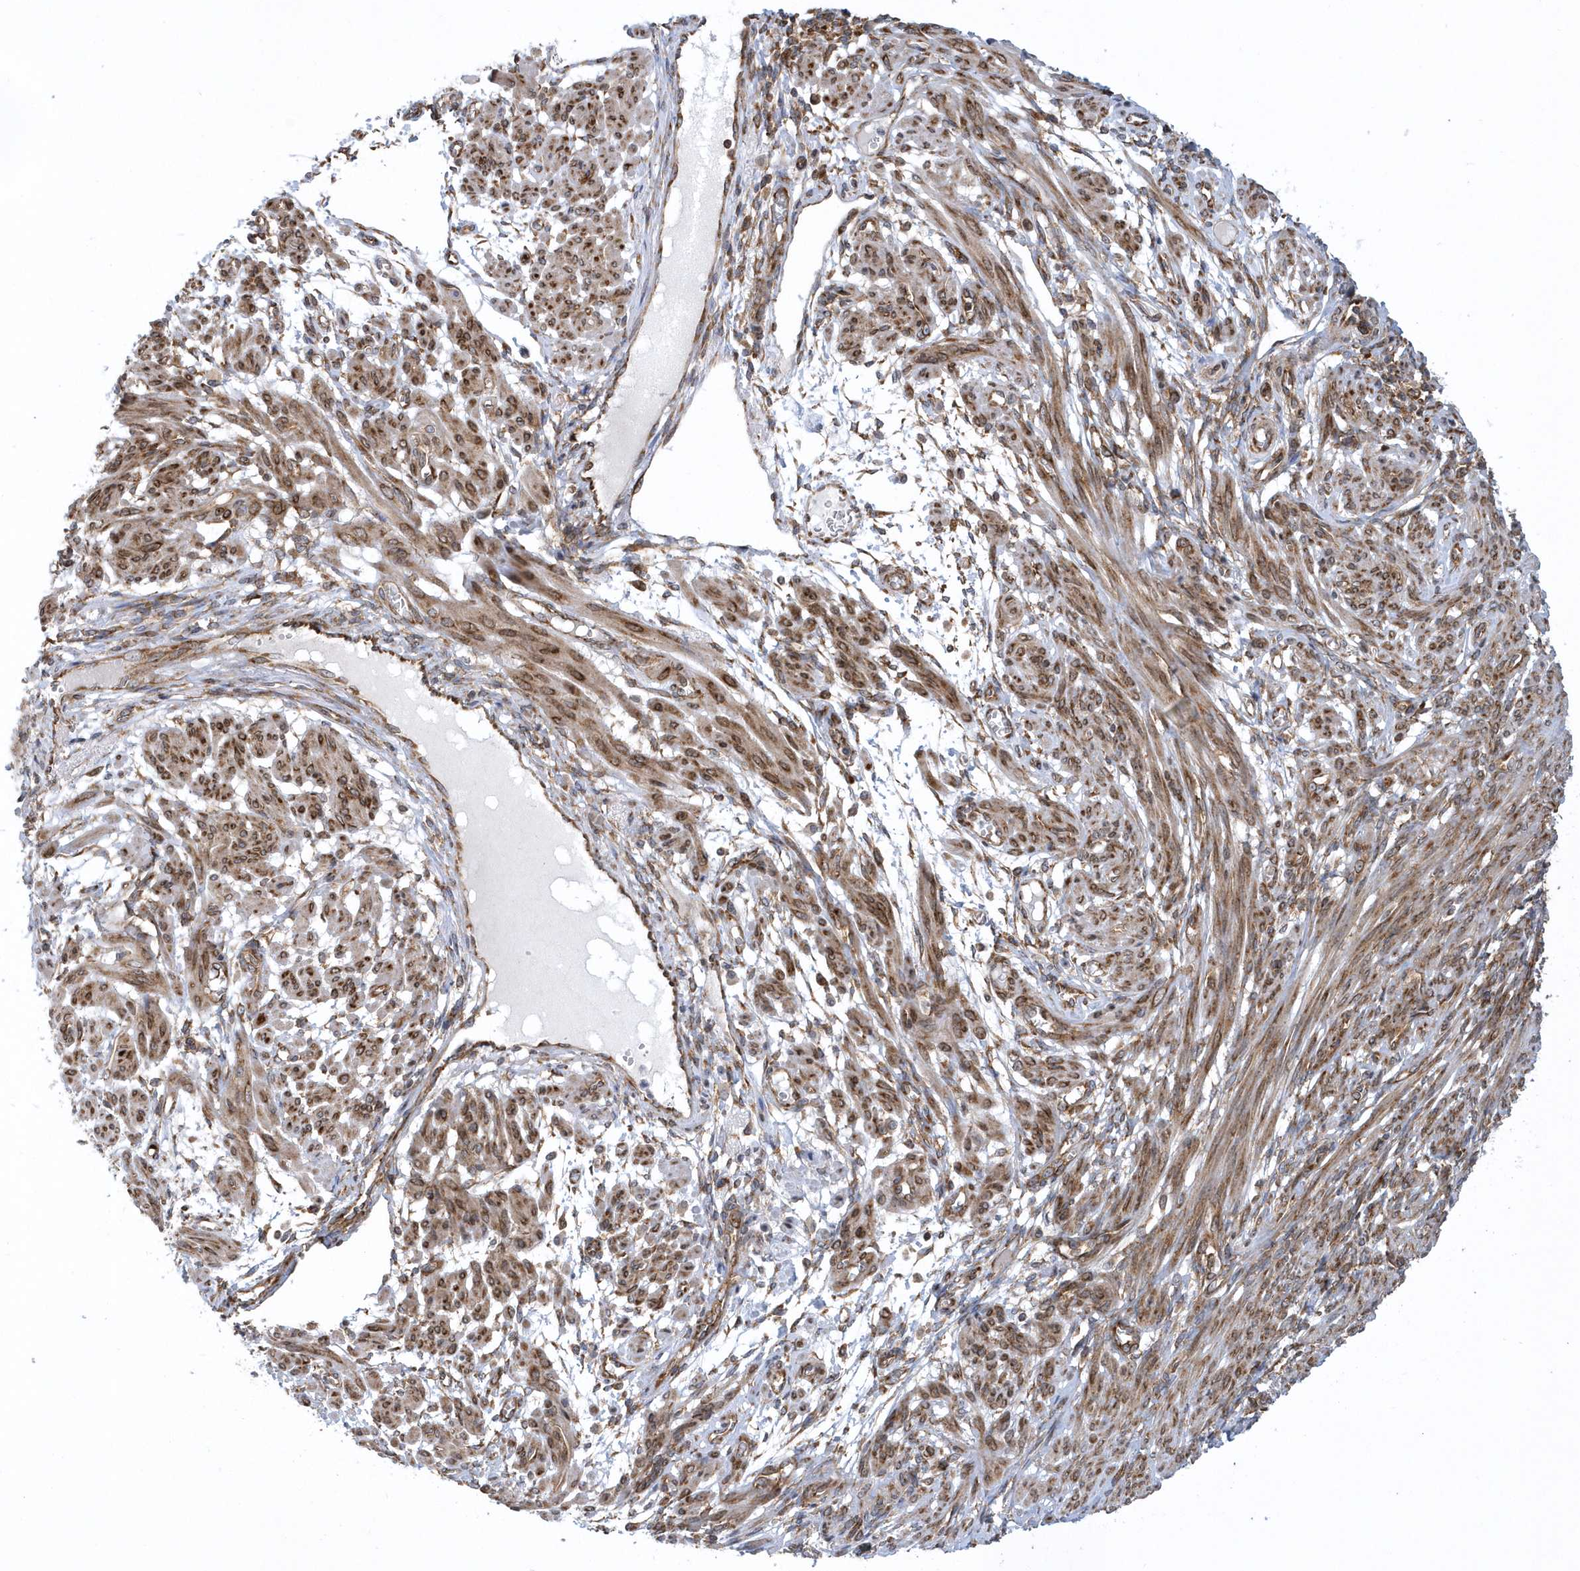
{"staining": {"intensity": "moderate", "quantity": ">75%", "location": "cytoplasmic/membranous"}, "tissue": "smooth muscle", "cell_type": "Smooth muscle cells", "image_type": "normal", "snomed": [{"axis": "morphology", "description": "Normal tissue, NOS"}, {"axis": "topography", "description": "Smooth muscle"}], "caption": "A brown stain shows moderate cytoplasmic/membranous positivity of a protein in smooth muscle cells of normal smooth muscle.", "gene": "PHF1", "patient": {"sex": "female", "age": 39}}